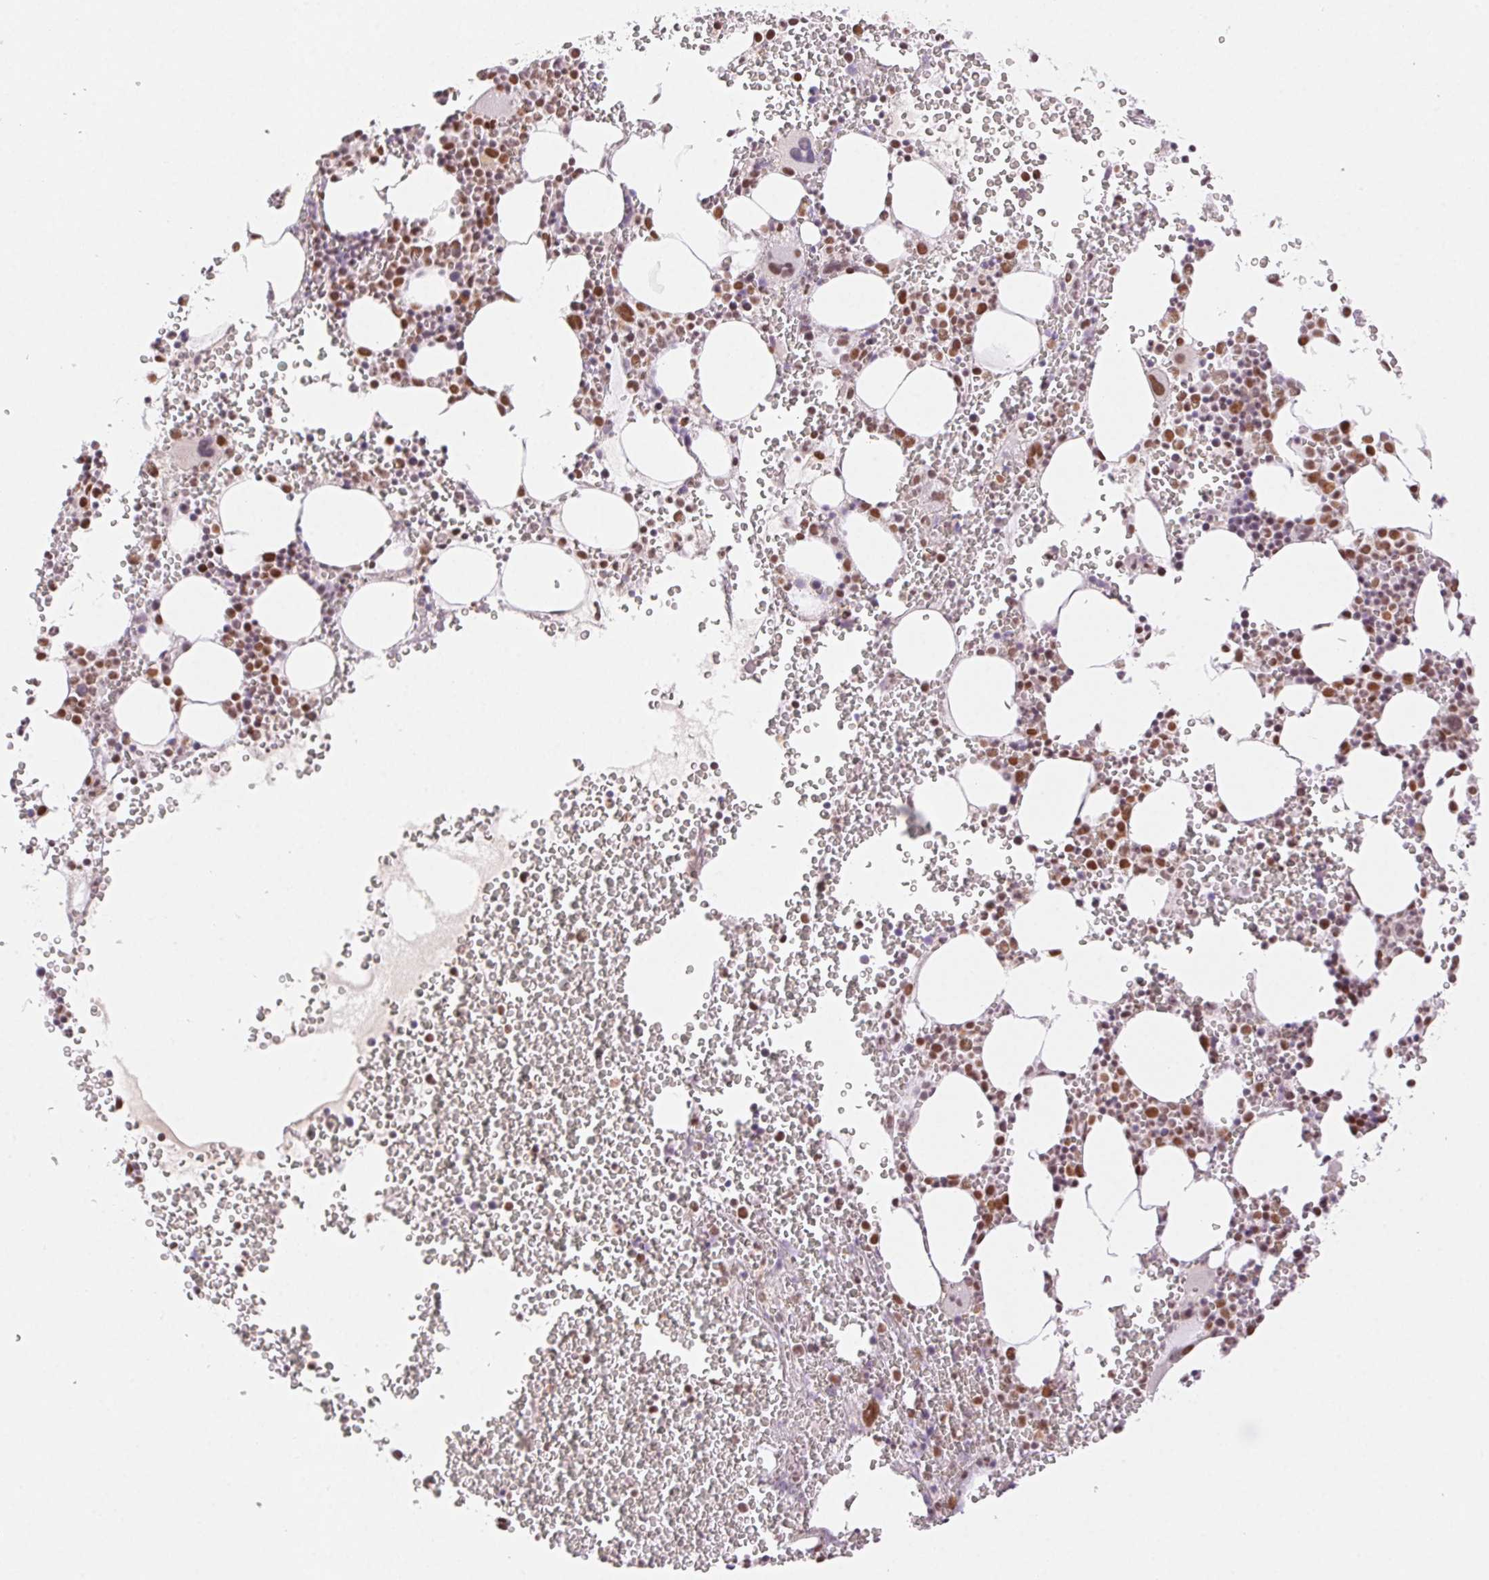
{"staining": {"intensity": "moderate", "quantity": "25%-75%", "location": "nuclear"}, "tissue": "bone marrow", "cell_type": "Hematopoietic cells", "image_type": "normal", "snomed": [{"axis": "morphology", "description": "Normal tissue, NOS"}, {"axis": "topography", "description": "Bone marrow"}], "caption": "Immunohistochemistry staining of unremarkable bone marrow, which displays medium levels of moderate nuclear expression in approximately 25%-75% of hematopoietic cells indicating moderate nuclear protein positivity. The staining was performed using DAB (brown) for protein detection and nuclei were counterstained in hematoxylin (blue).", "gene": "H2AZ1", "patient": {"sex": "male", "age": 82}}